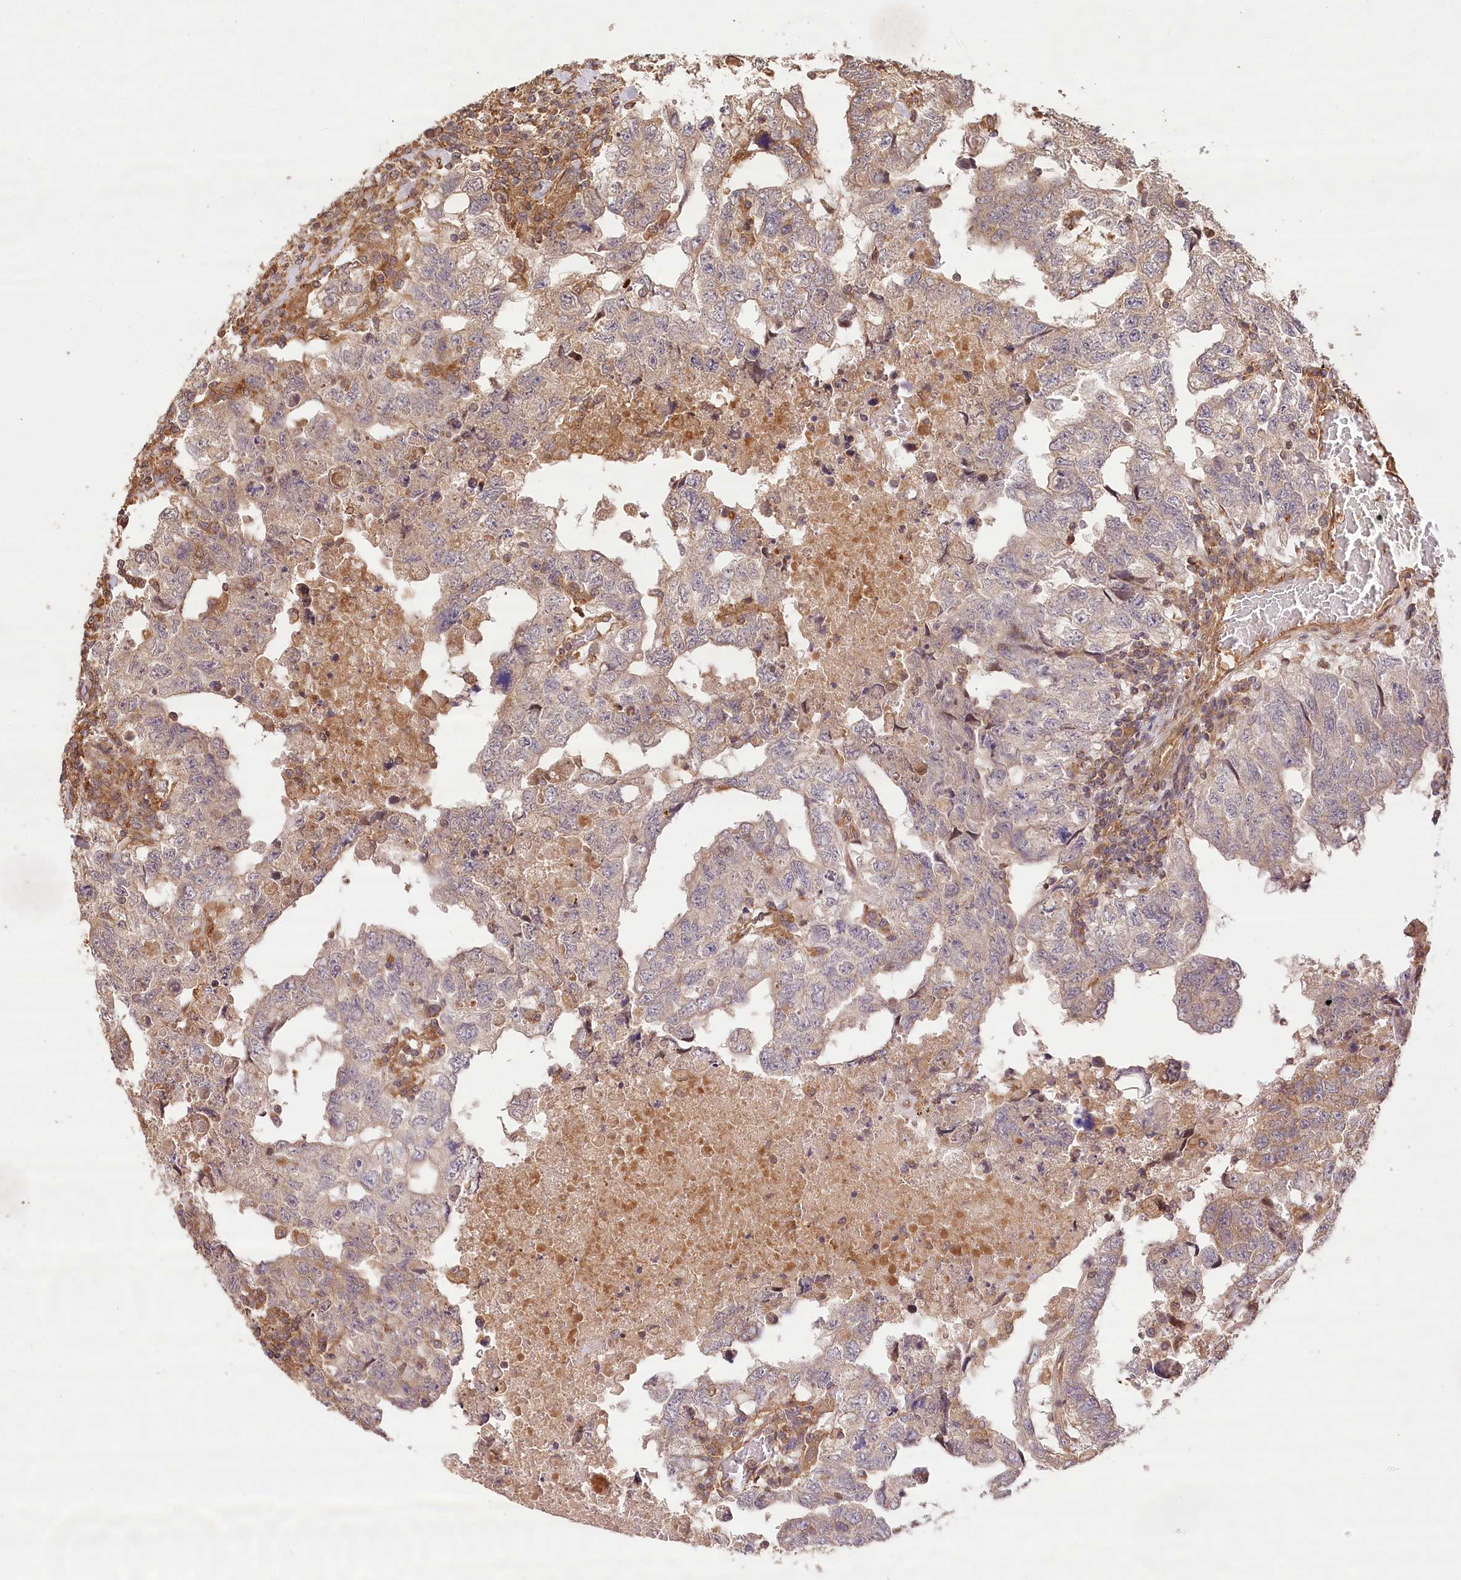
{"staining": {"intensity": "weak", "quantity": "25%-75%", "location": "cytoplasmic/membranous"}, "tissue": "testis cancer", "cell_type": "Tumor cells", "image_type": "cancer", "snomed": [{"axis": "morphology", "description": "Carcinoma, Embryonal, NOS"}, {"axis": "topography", "description": "Testis"}], "caption": "Immunohistochemical staining of human testis cancer displays weak cytoplasmic/membranous protein positivity in about 25%-75% of tumor cells. The protein of interest is shown in brown color, while the nuclei are stained blue.", "gene": "LSS", "patient": {"sex": "male", "age": 36}}